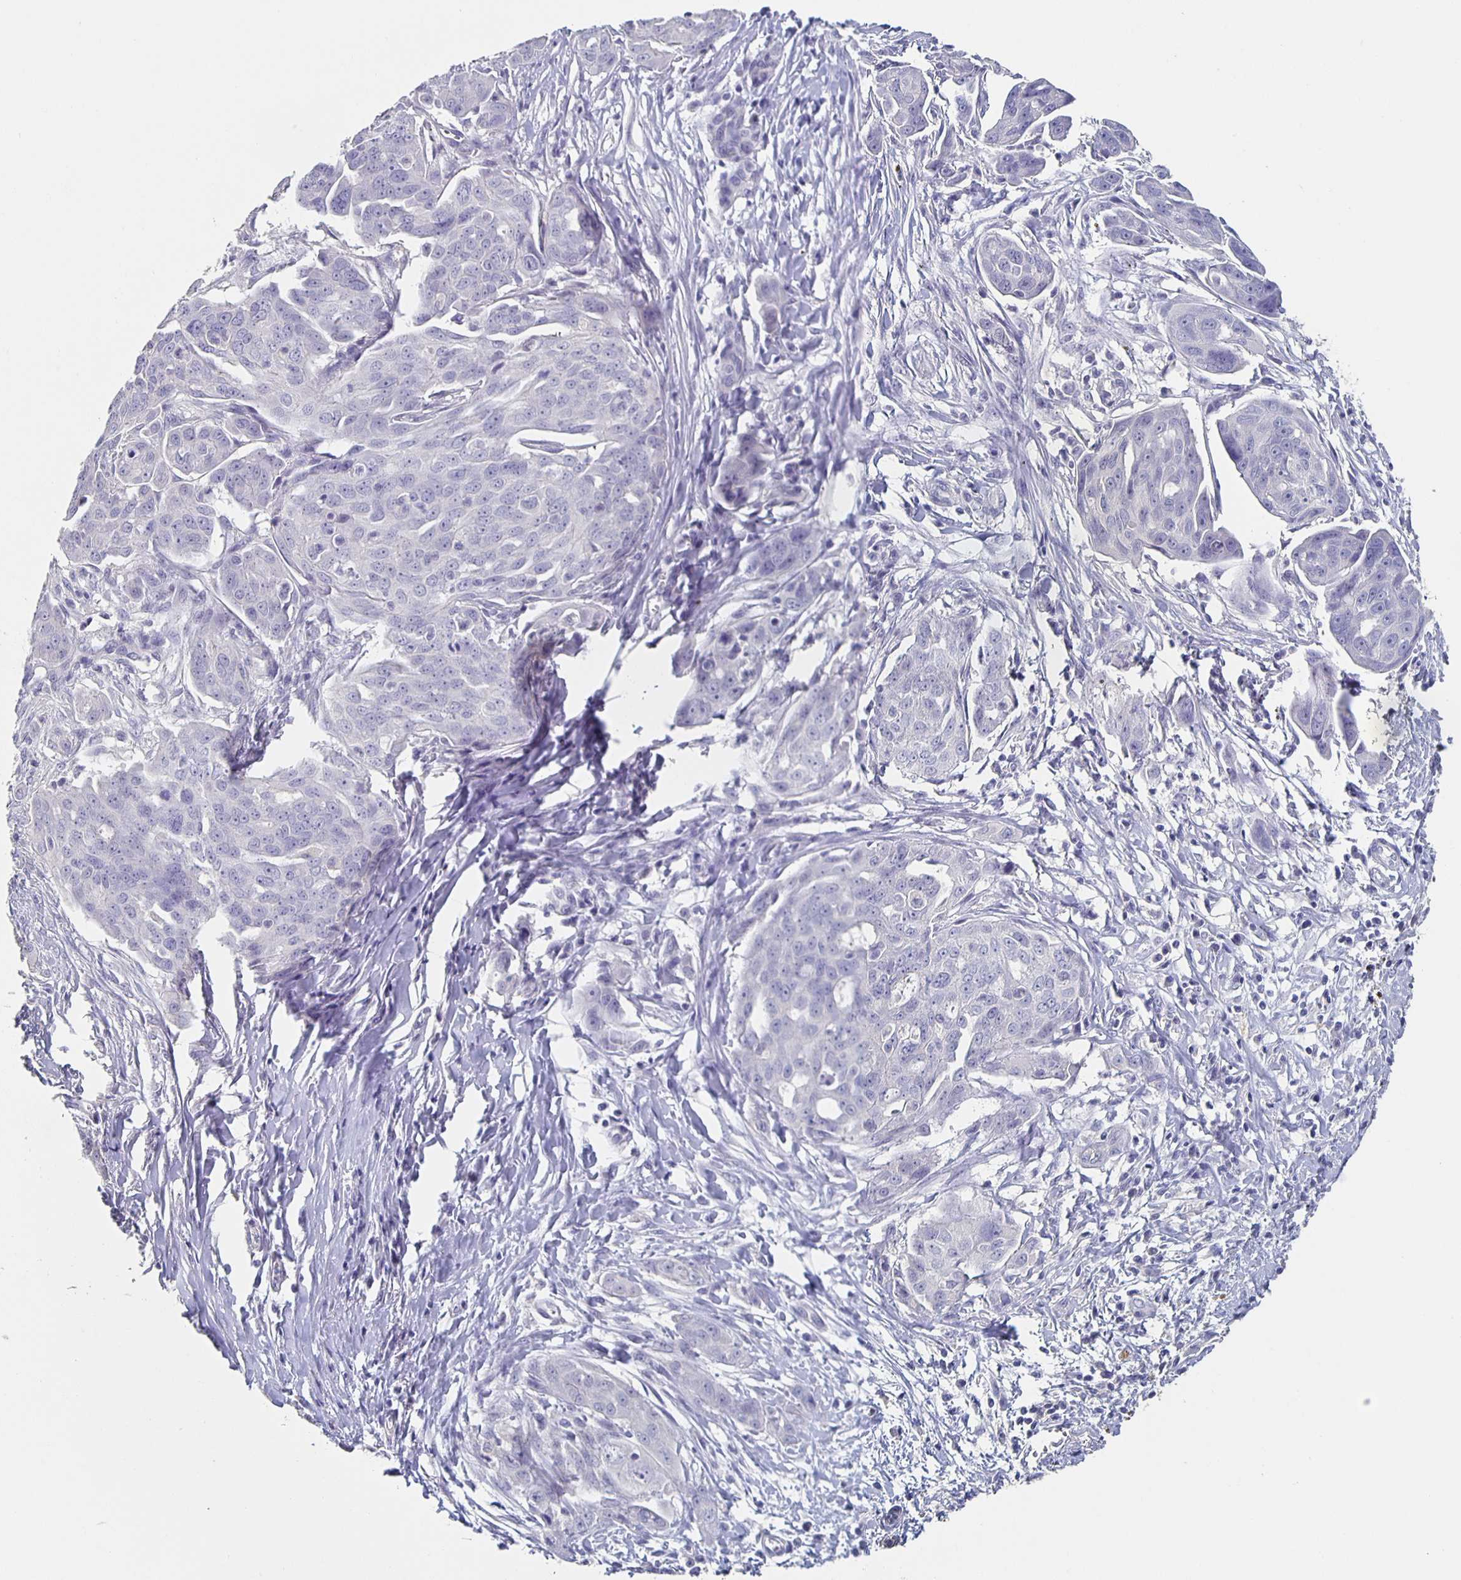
{"staining": {"intensity": "negative", "quantity": "none", "location": "none"}, "tissue": "ovarian cancer", "cell_type": "Tumor cells", "image_type": "cancer", "snomed": [{"axis": "morphology", "description": "Carcinoma, endometroid"}, {"axis": "topography", "description": "Ovary"}], "caption": "This is an immunohistochemistry (IHC) photomicrograph of ovarian endometroid carcinoma. There is no positivity in tumor cells.", "gene": "CACNA2D2", "patient": {"sex": "female", "age": 70}}